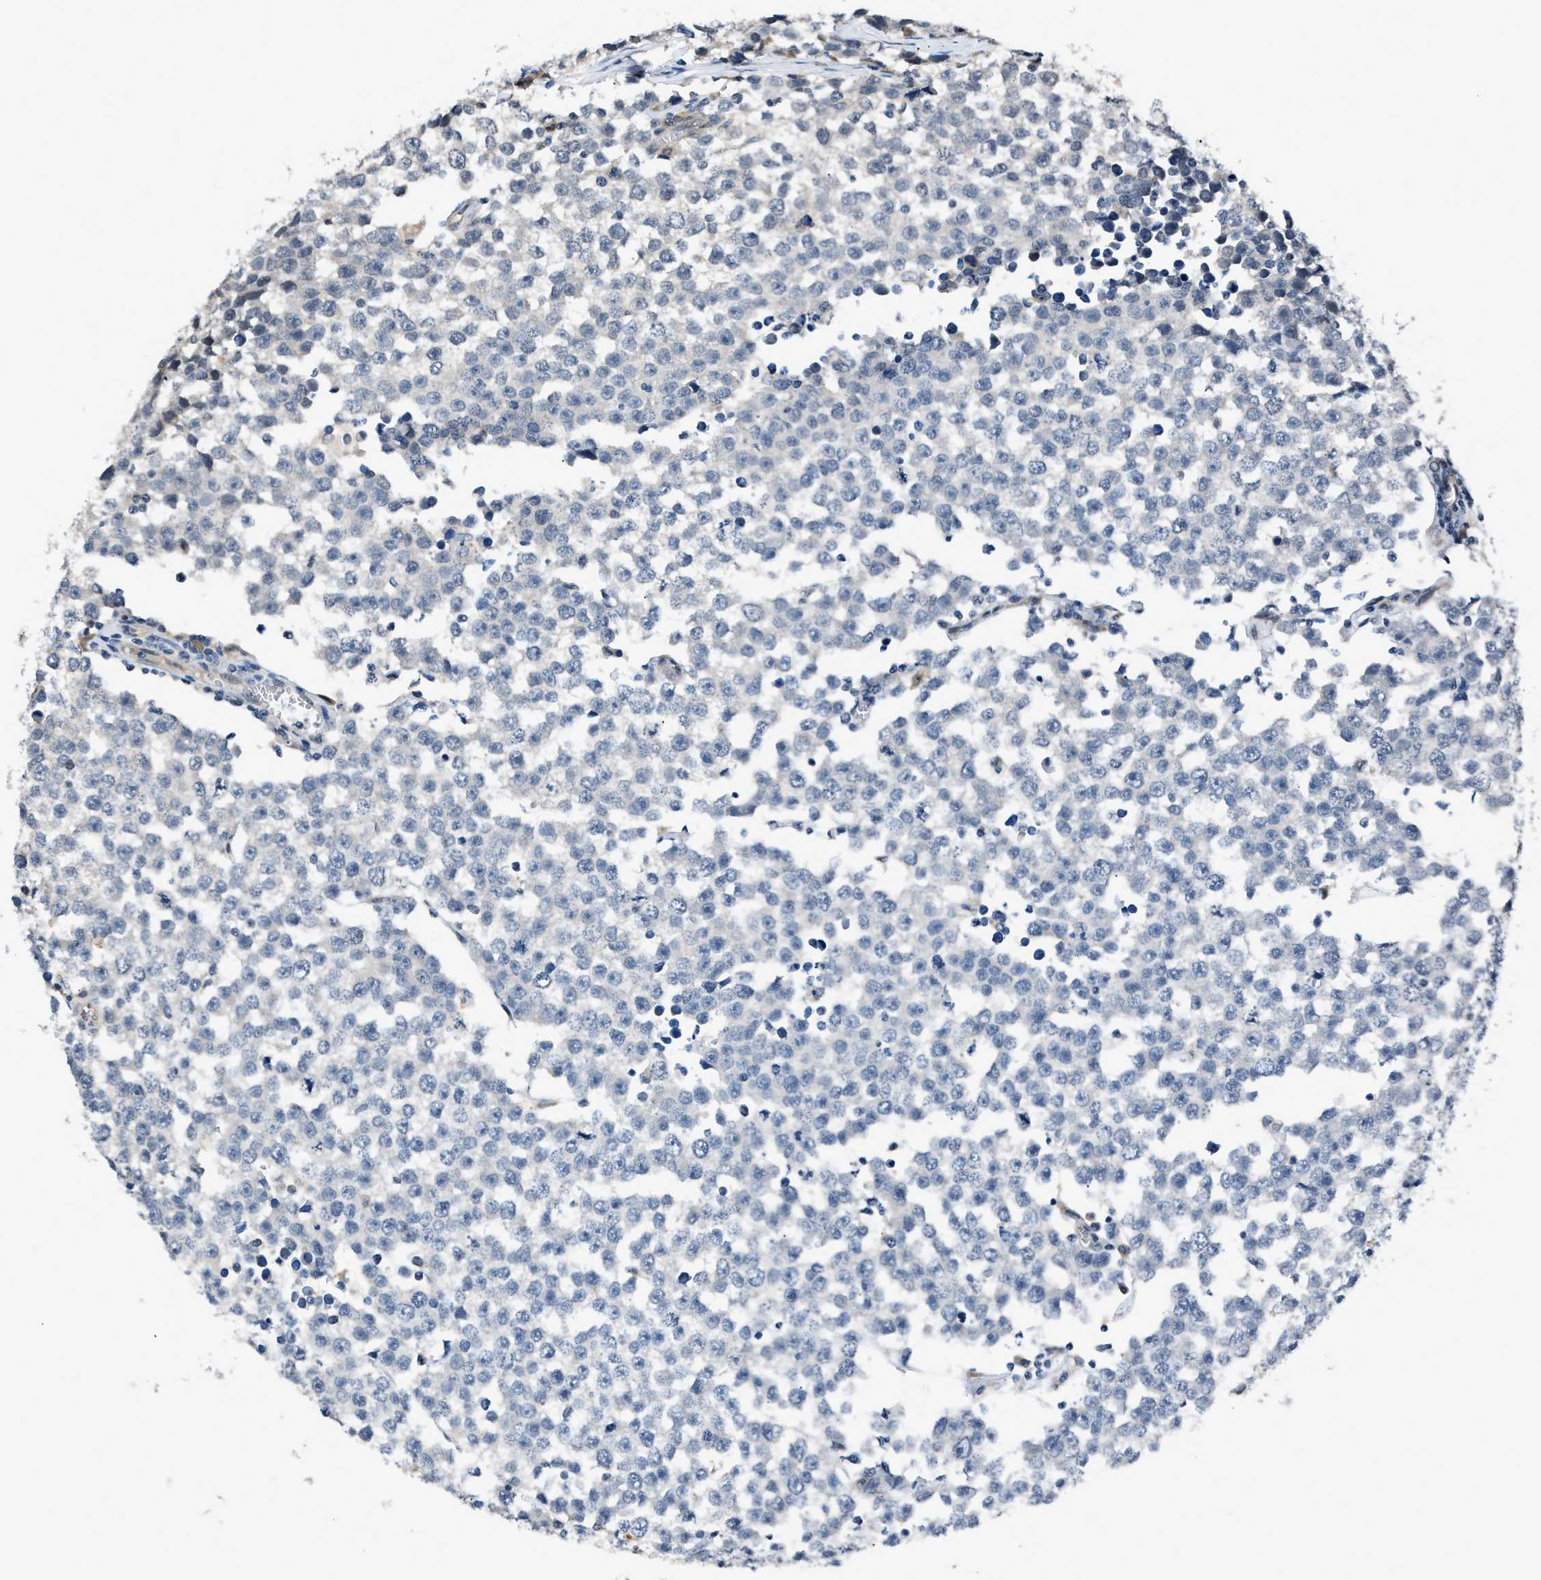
{"staining": {"intensity": "negative", "quantity": "none", "location": "none"}, "tissue": "testis cancer", "cell_type": "Tumor cells", "image_type": "cancer", "snomed": [{"axis": "morphology", "description": "Seminoma, NOS"}, {"axis": "morphology", "description": "Carcinoma, Embryonal, NOS"}, {"axis": "topography", "description": "Testis"}], "caption": "Embryonal carcinoma (testis) was stained to show a protein in brown. There is no significant positivity in tumor cells.", "gene": "TP53I3", "patient": {"sex": "male", "age": 52}}